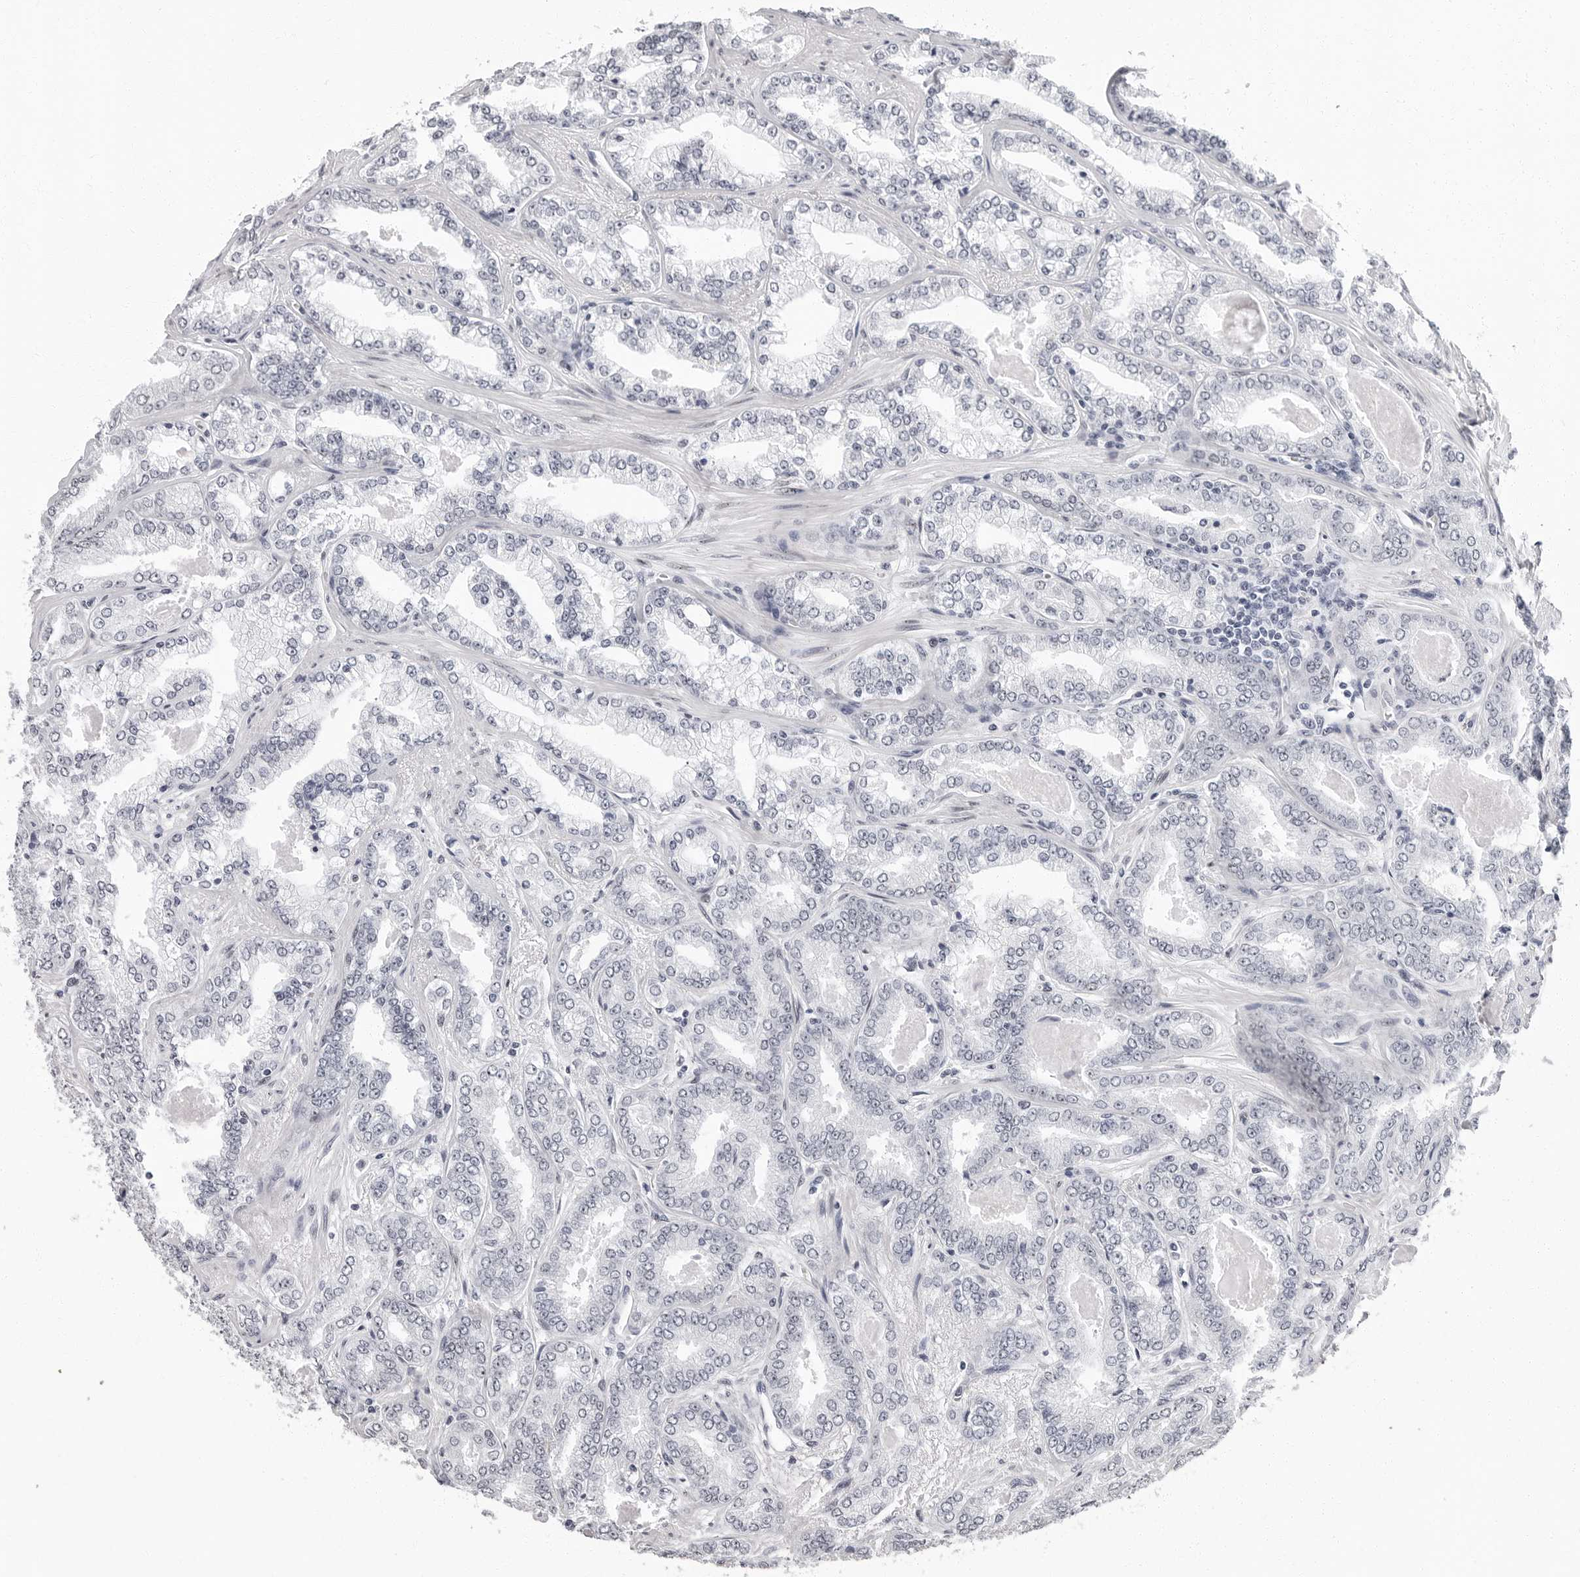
{"staining": {"intensity": "negative", "quantity": "none", "location": "none"}, "tissue": "prostate cancer", "cell_type": "Tumor cells", "image_type": "cancer", "snomed": [{"axis": "morphology", "description": "Adenocarcinoma, High grade"}, {"axis": "topography", "description": "Prostate"}], "caption": "IHC photomicrograph of human prostate adenocarcinoma (high-grade) stained for a protein (brown), which demonstrates no expression in tumor cells.", "gene": "VEZF1", "patient": {"sex": "male", "age": 71}}